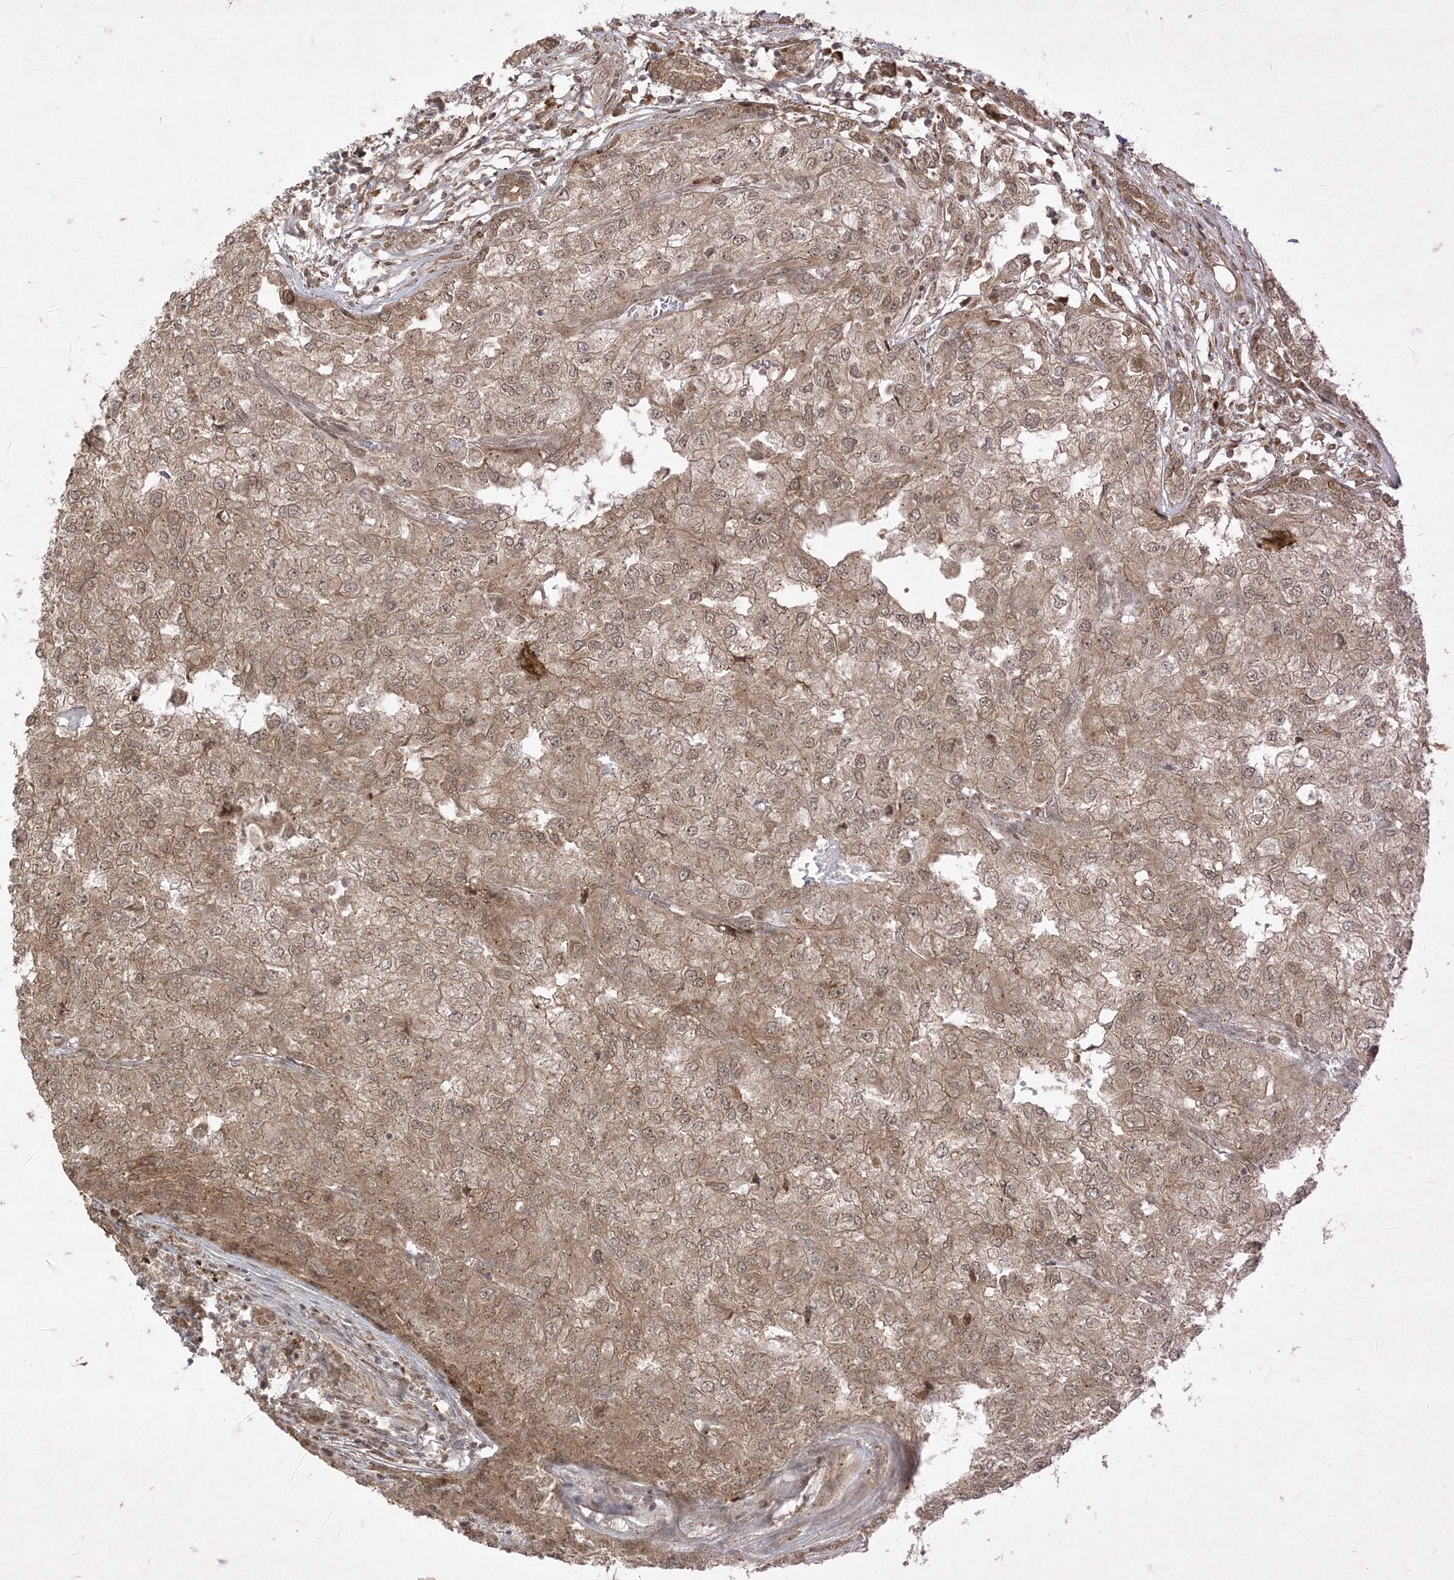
{"staining": {"intensity": "weak", "quantity": ">75%", "location": "cytoplasmic/membranous,nuclear"}, "tissue": "renal cancer", "cell_type": "Tumor cells", "image_type": "cancer", "snomed": [{"axis": "morphology", "description": "Adenocarcinoma, NOS"}, {"axis": "topography", "description": "Kidney"}], "caption": "A brown stain highlights weak cytoplasmic/membranous and nuclear positivity of a protein in human renal cancer (adenocarcinoma) tumor cells.", "gene": "RRAS", "patient": {"sex": "female", "age": 54}}